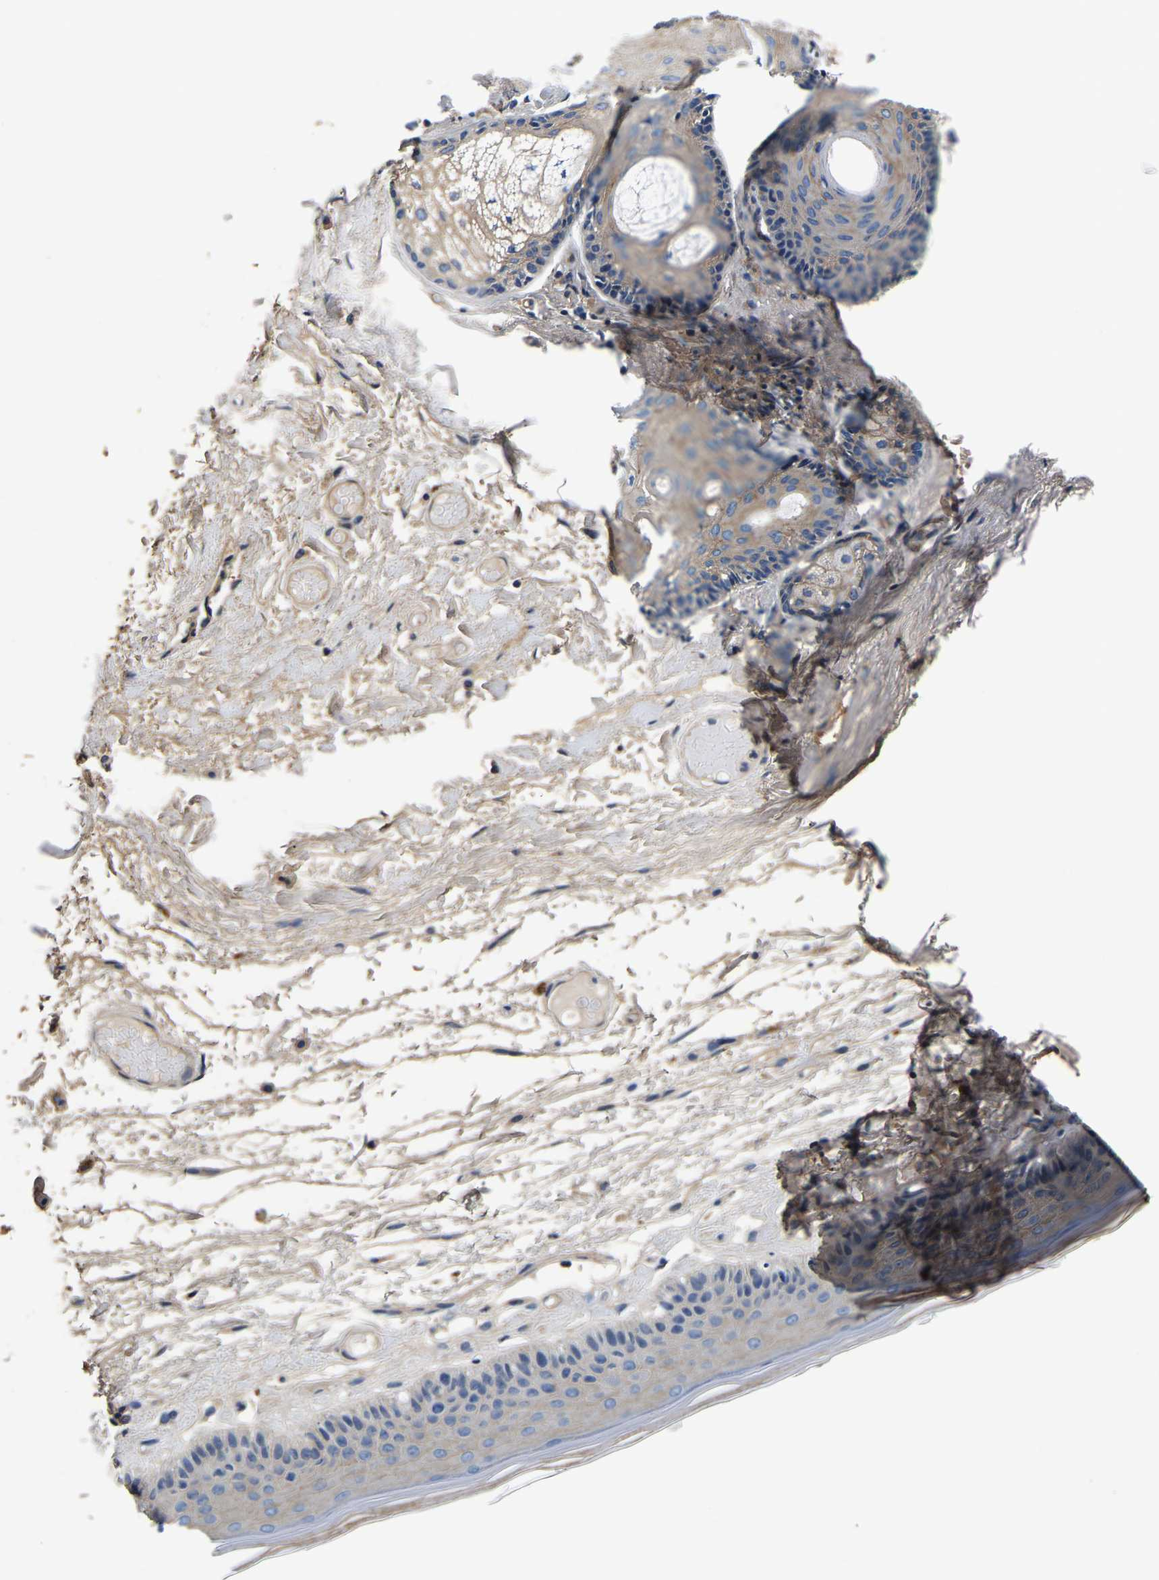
{"staining": {"intensity": "weak", "quantity": "<25%", "location": "cytoplasmic/membranous"}, "tissue": "skin", "cell_type": "Epidermal cells", "image_type": "normal", "snomed": [{"axis": "morphology", "description": "Normal tissue, NOS"}, {"axis": "topography", "description": "Vulva"}], "caption": "Immunohistochemical staining of benign human skin shows no significant staining in epidermal cells.", "gene": "SH3GLB1", "patient": {"sex": "female", "age": 73}}